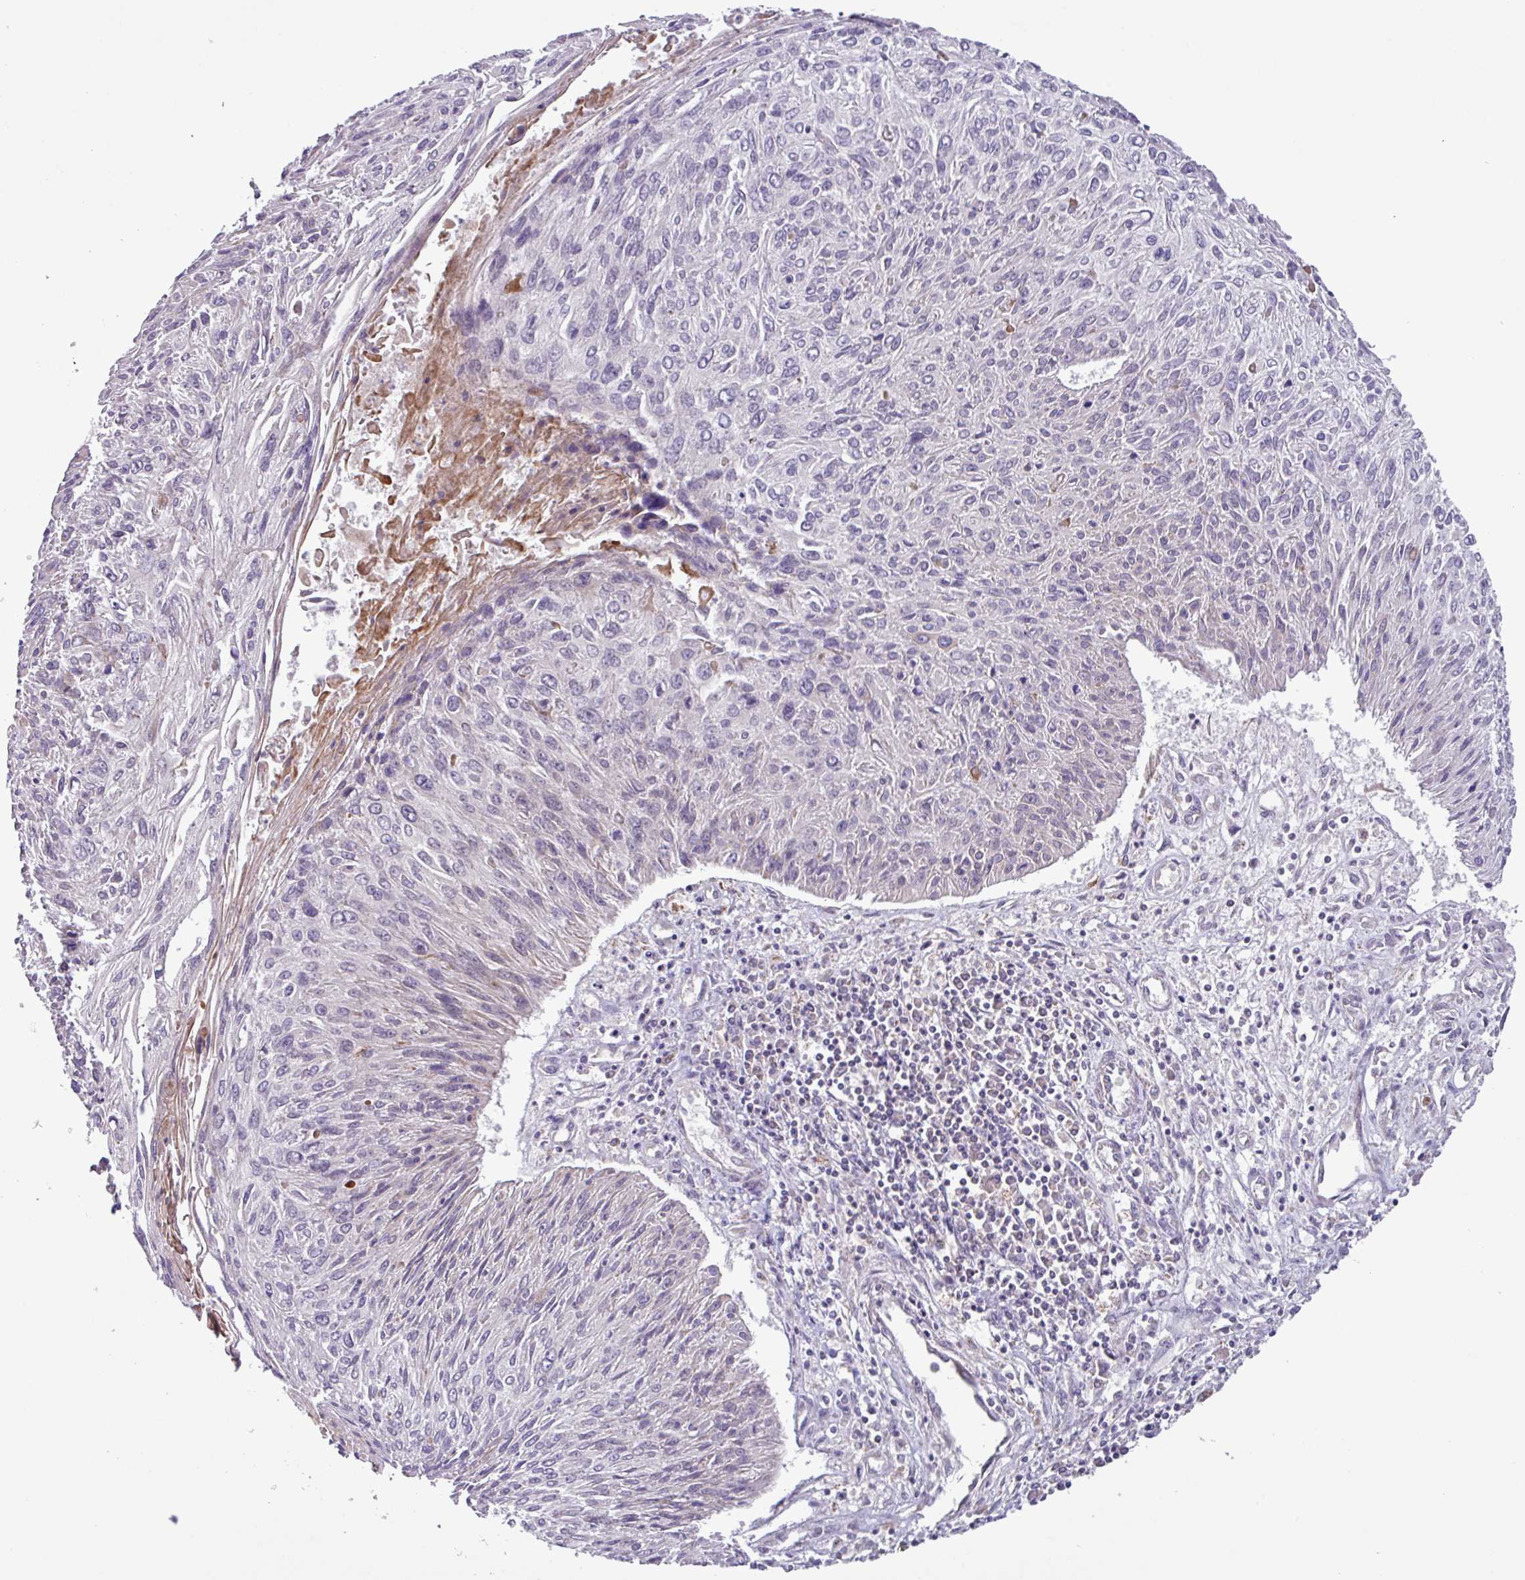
{"staining": {"intensity": "negative", "quantity": "none", "location": "none"}, "tissue": "cervical cancer", "cell_type": "Tumor cells", "image_type": "cancer", "snomed": [{"axis": "morphology", "description": "Squamous cell carcinoma, NOS"}, {"axis": "topography", "description": "Cervix"}], "caption": "Immunohistochemical staining of cervical cancer (squamous cell carcinoma) exhibits no significant positivity in tumor cells.", "gene": "AKIRIN1", "patient": {"sex": "female", "age": 51}}